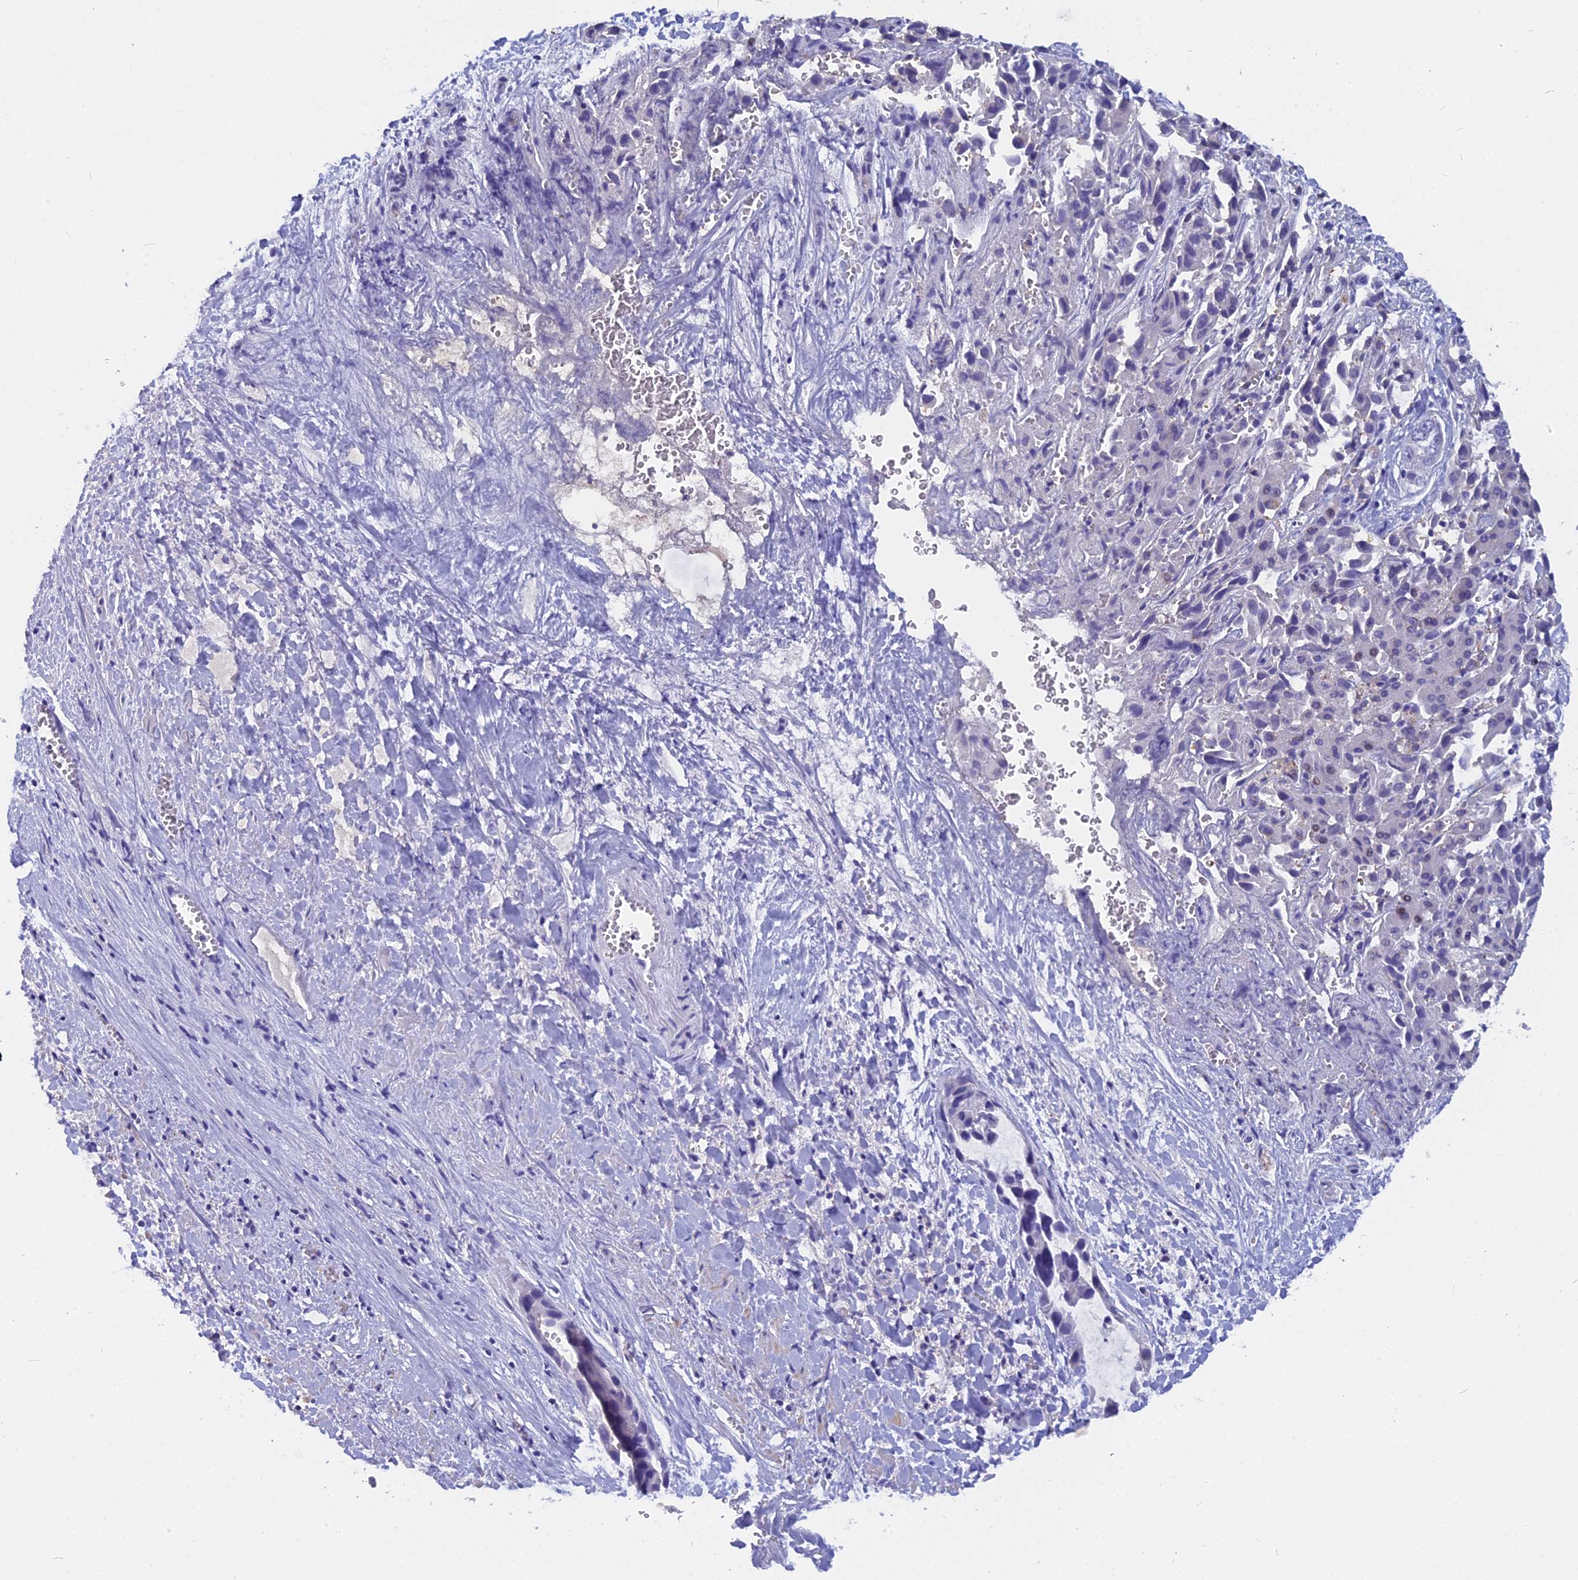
{"staining": {"intensity": "negative", "quantity": "none", "location": "none"}, "tissue": "liver cancer", "cell_type": "Tumor cells", "image_type": "cancer", "snomed": [{"axis": "morphology", "description": "Cholangiocarcinoma"}, {"axis": "topography", "description": "Liver"}], "caption": "Liver cholangiocarcinoma stained for a protein using immunohistochemistry (IHC) exhibits no positivity tumor cells.", "gene": "NKPD1", "patient": {"sex": "female", "age": 52}}